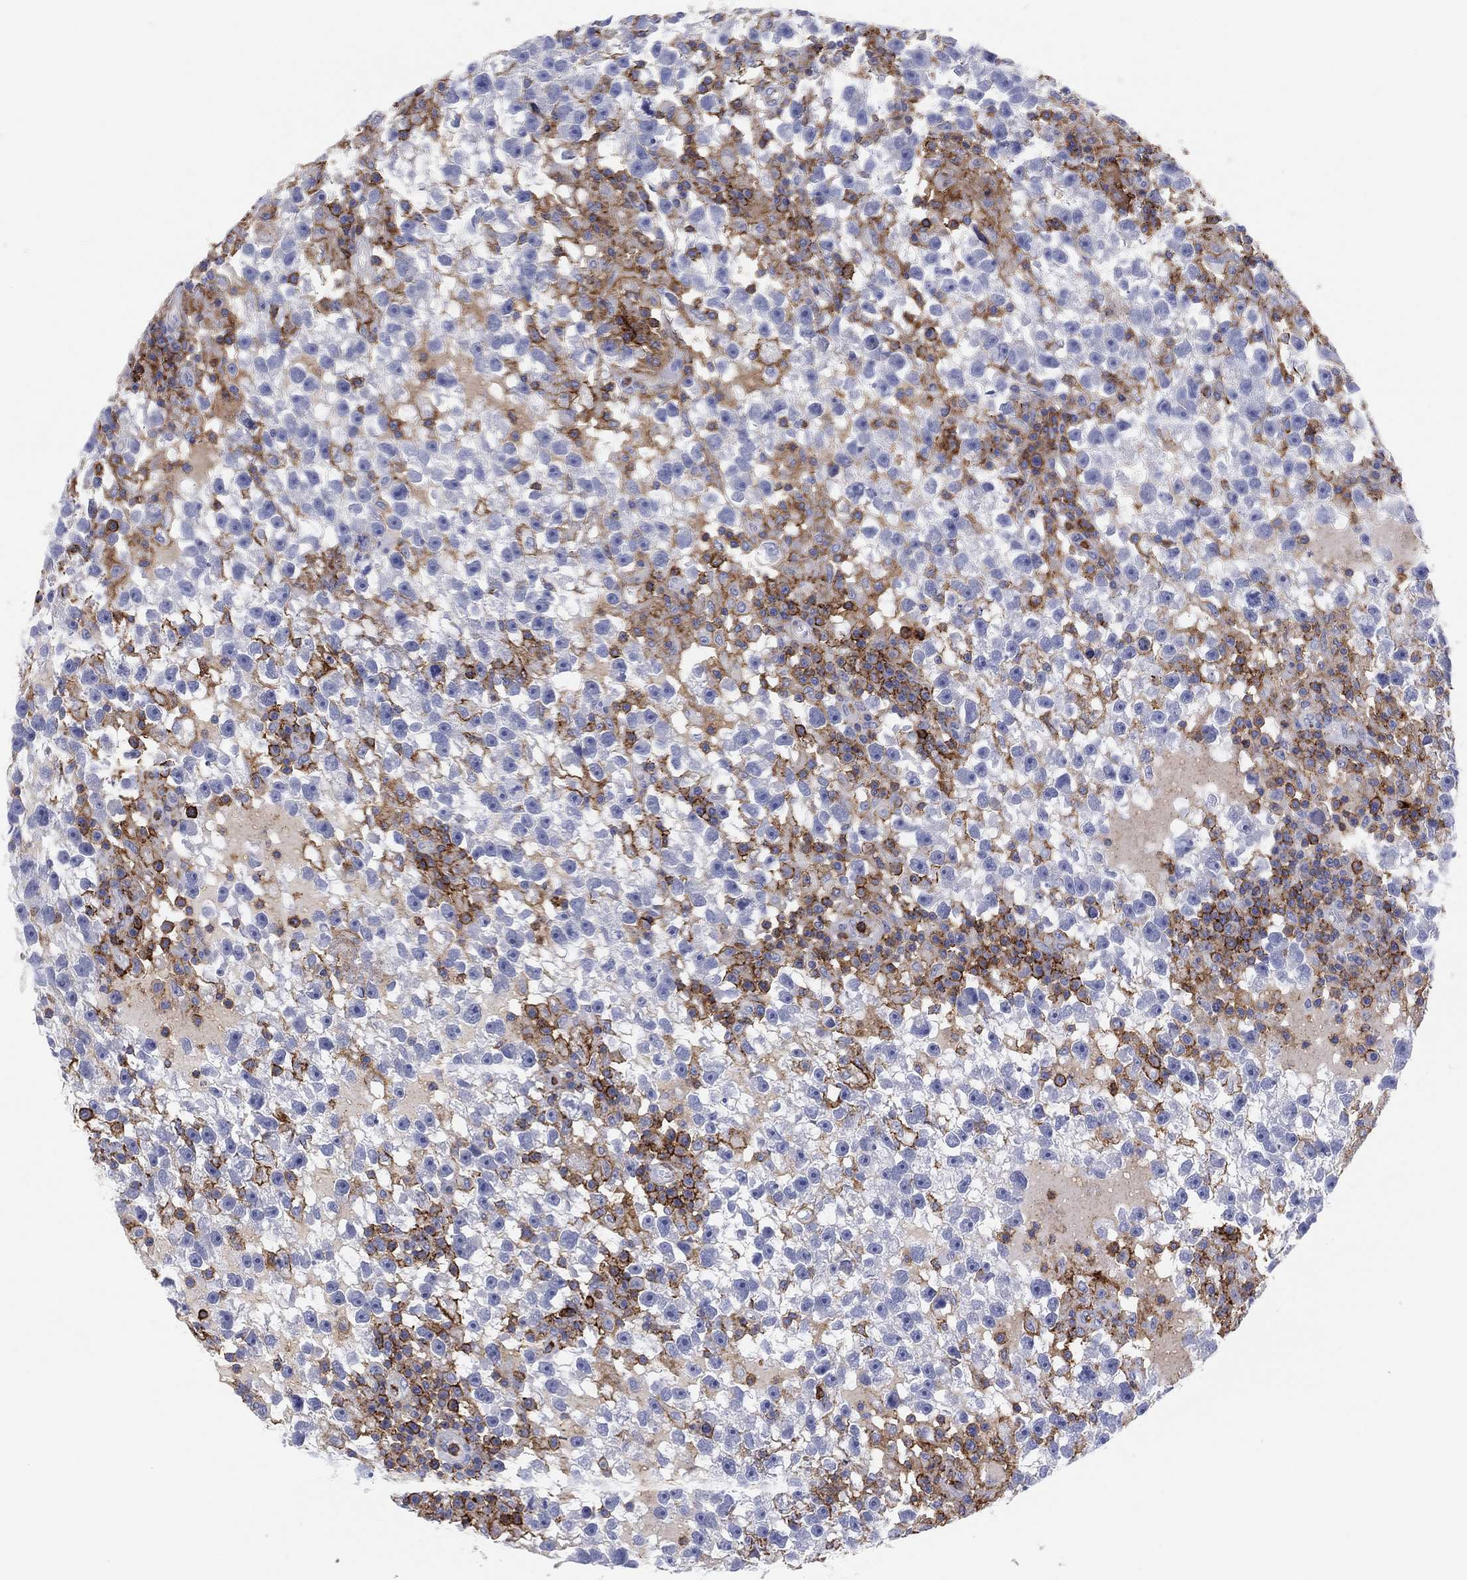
{"staining": {"intensity": "negative", "quantity": "none", "location": "none"}, "tissue": "testis cancer", "cell_type": "Tumor cells", "image_type": "cancer", "snomed": [{"axis": "morphology", "description": "Seminoma, NOS"}, {"axis": "topography", "description": "Testis"}], "caption": "A high-resolution micrograph shows immunohistochemistry (IHC) staining of testis cancer, which shows no significant positivity in tumor cells.", "gene": "SELPLG", "patient": {"sex": "male", "age": 47}}